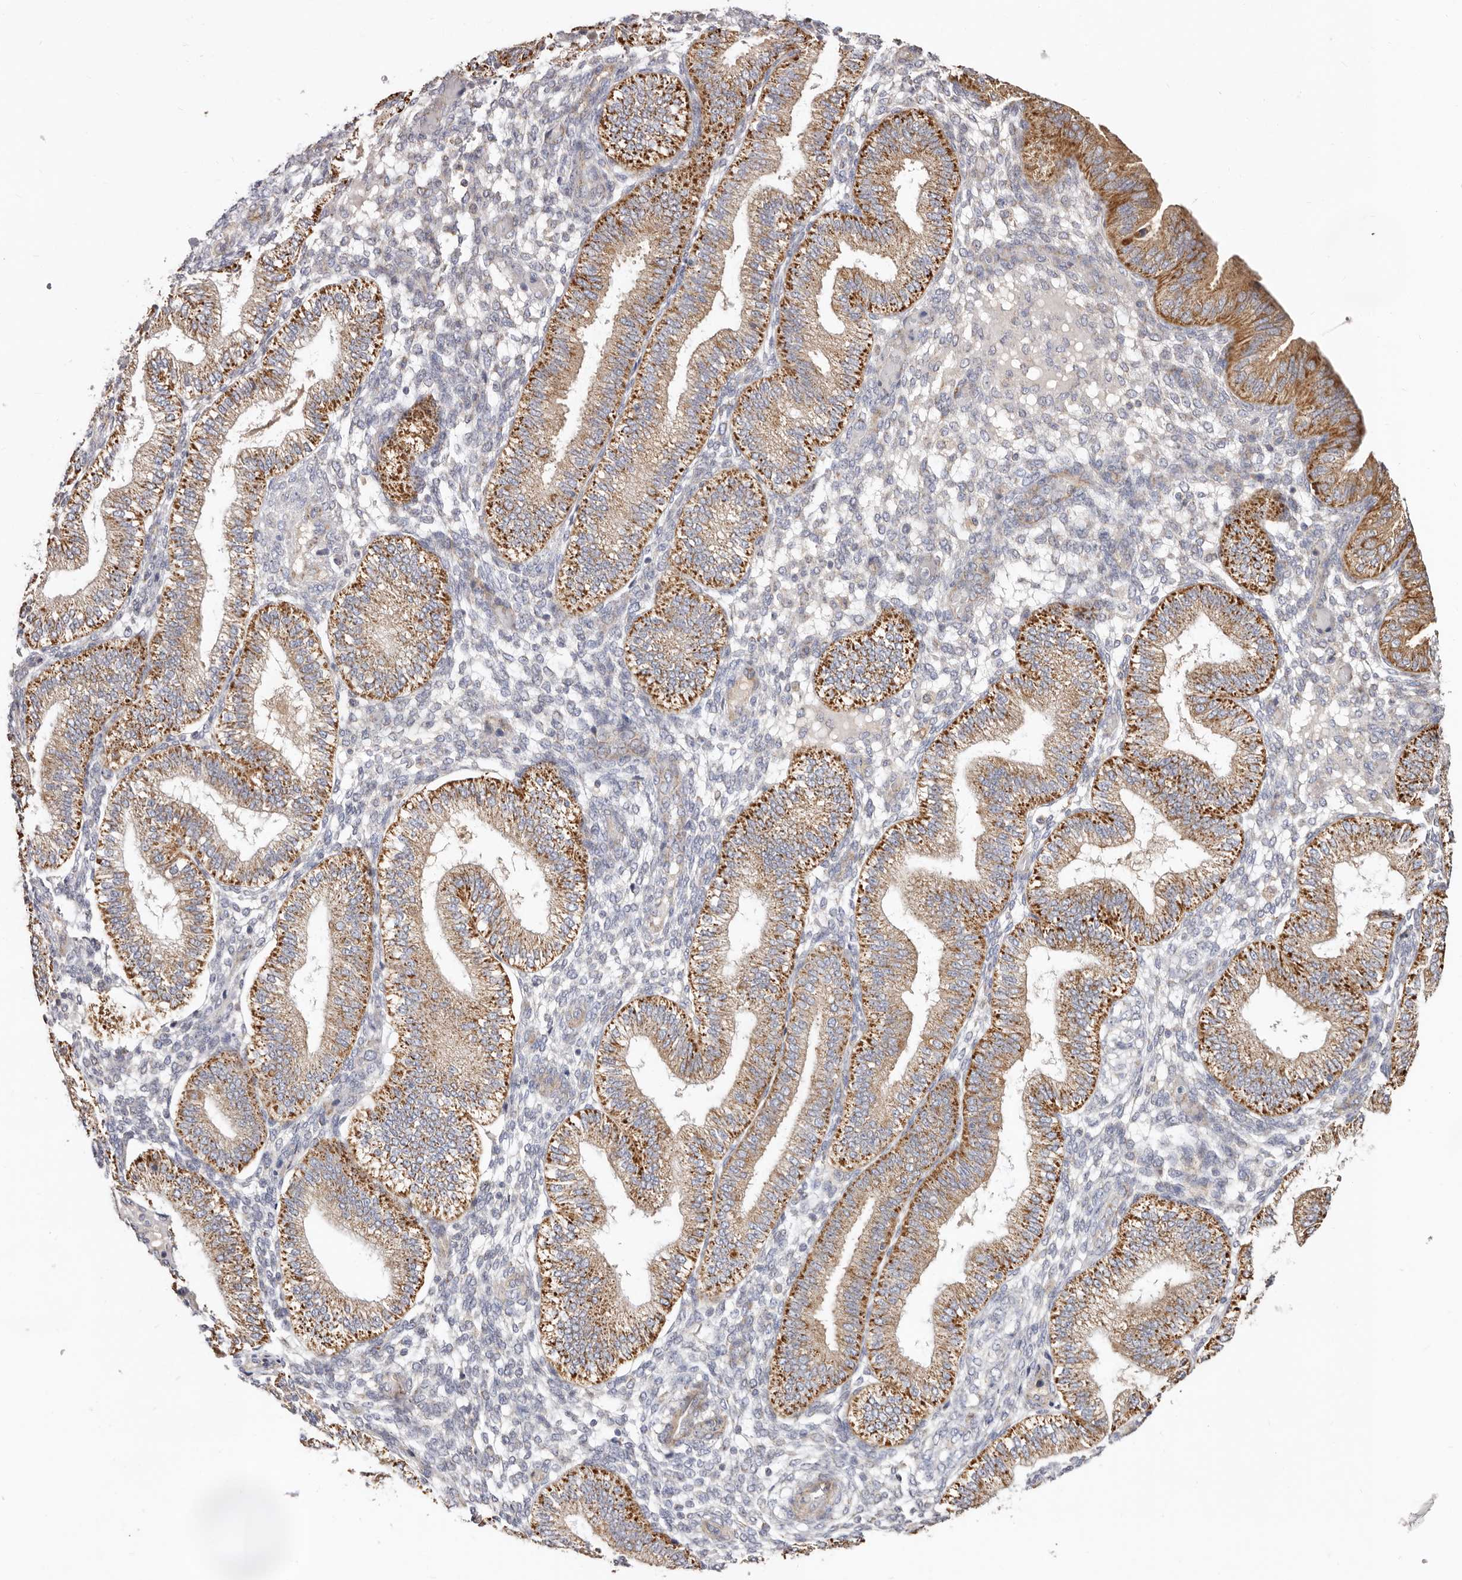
{"staining": {"intensity": "negative", "quantity": "none", "location": "none"}, "tissue": "endometrium", "cell_type": "Cells in endometrial stroma", "image_type": "normal", "snomed": [{"axis": "morphology", "description": "Normal tissue, NOS"}, {"axis": "topography", "description": "Endometrium"}], "caption": "Human endometrium stained for a protein using immunohistochemistry (IHC) displays no staining in cells in endometrial stroma.", "gene": "BAIAP2L1", "patient": {"sex": "female", "age": 39}}